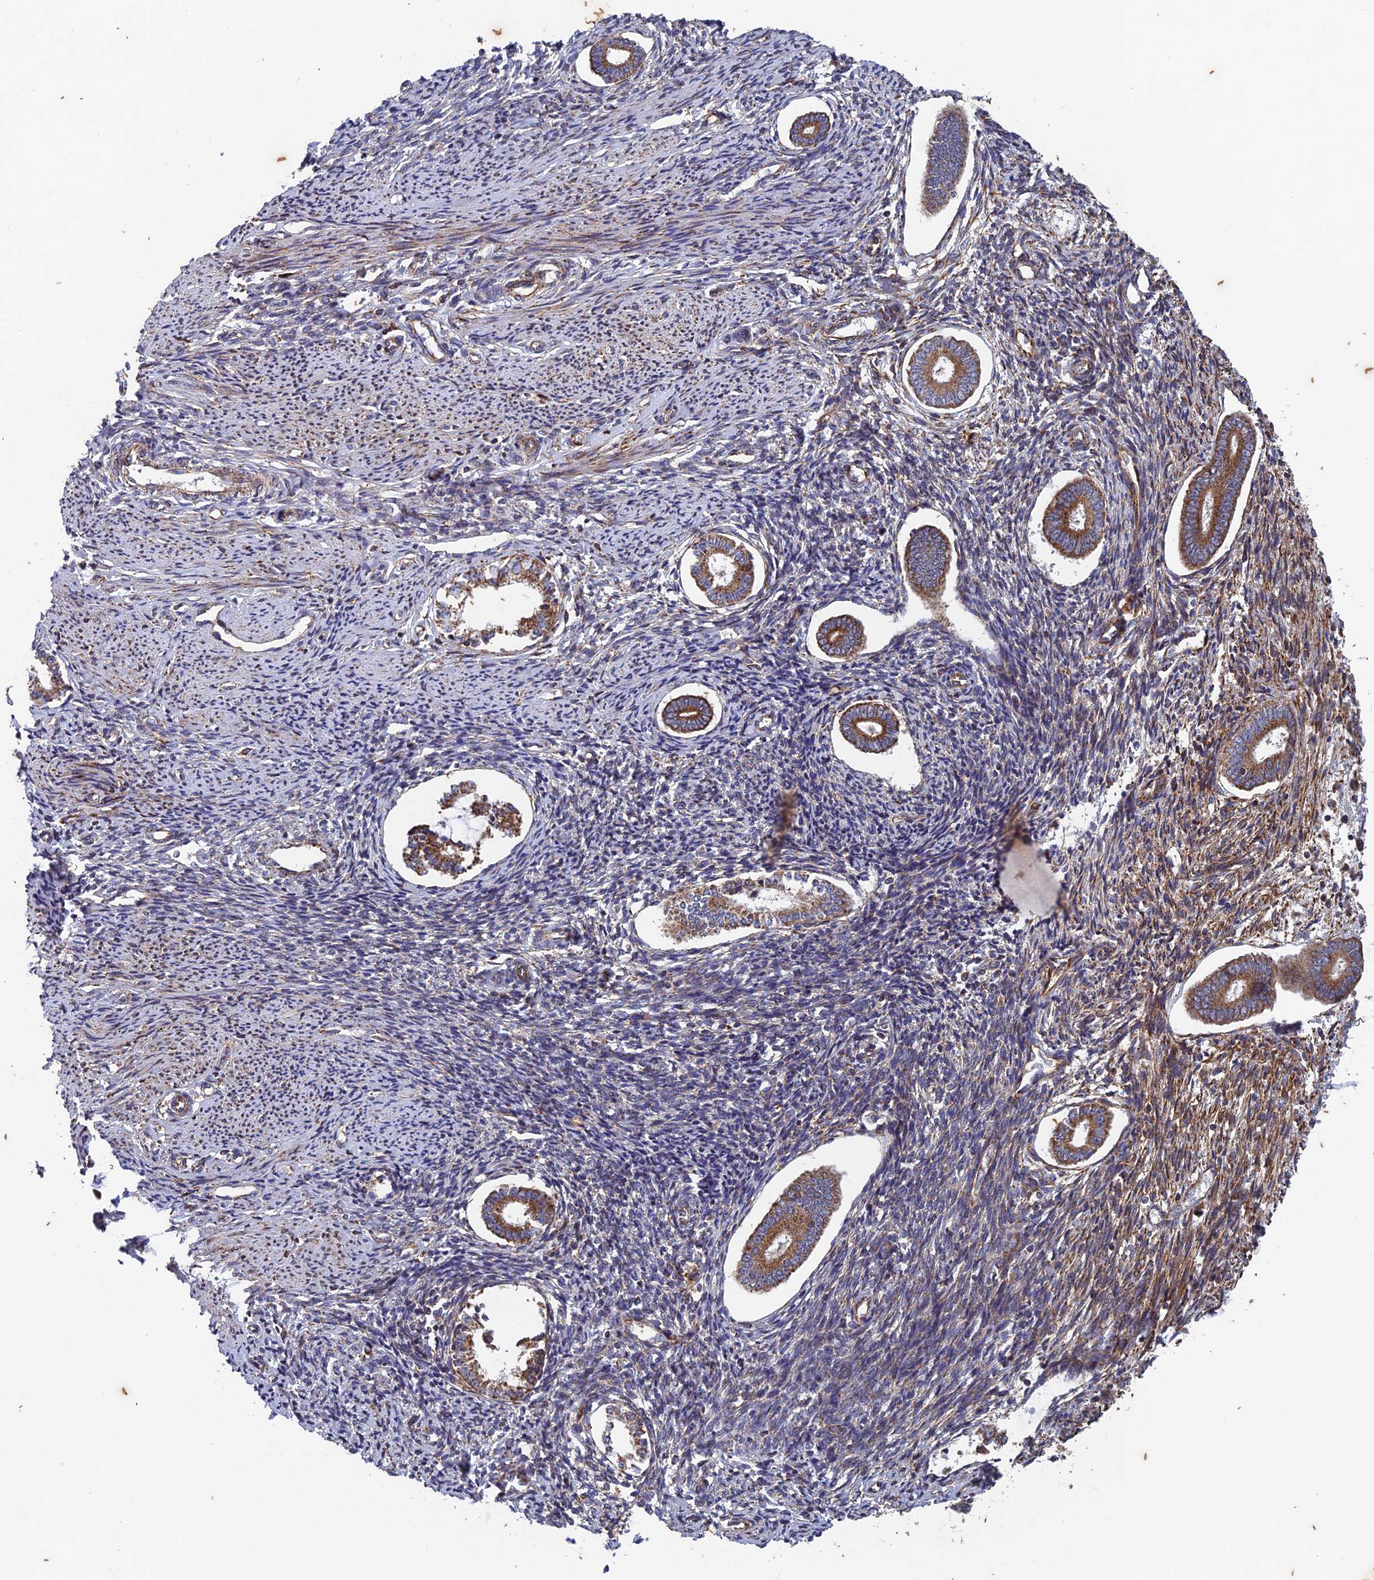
{"staining": {"intensity": "moderate", "quantity": "<25%", "location": "cytoplasmic/membranous"}, "tissue": "endometrium", "cell_type": "Cells in endometrial stroma", "image_type": "normal", "snomed": [{"axis": "morphology", "description": "Normal tissue, NOS"}, {"axis": "topography", "description": "Endometrium"}], "caption": "This photomicrograph reveals IHC staining of normal endometrium, with low moderate cytoplasmic/membranous positivity in about <25% of cells in endometrial stroma.", "gene": "AP4S1", "patient": {"sex": "female", "age": 56}}